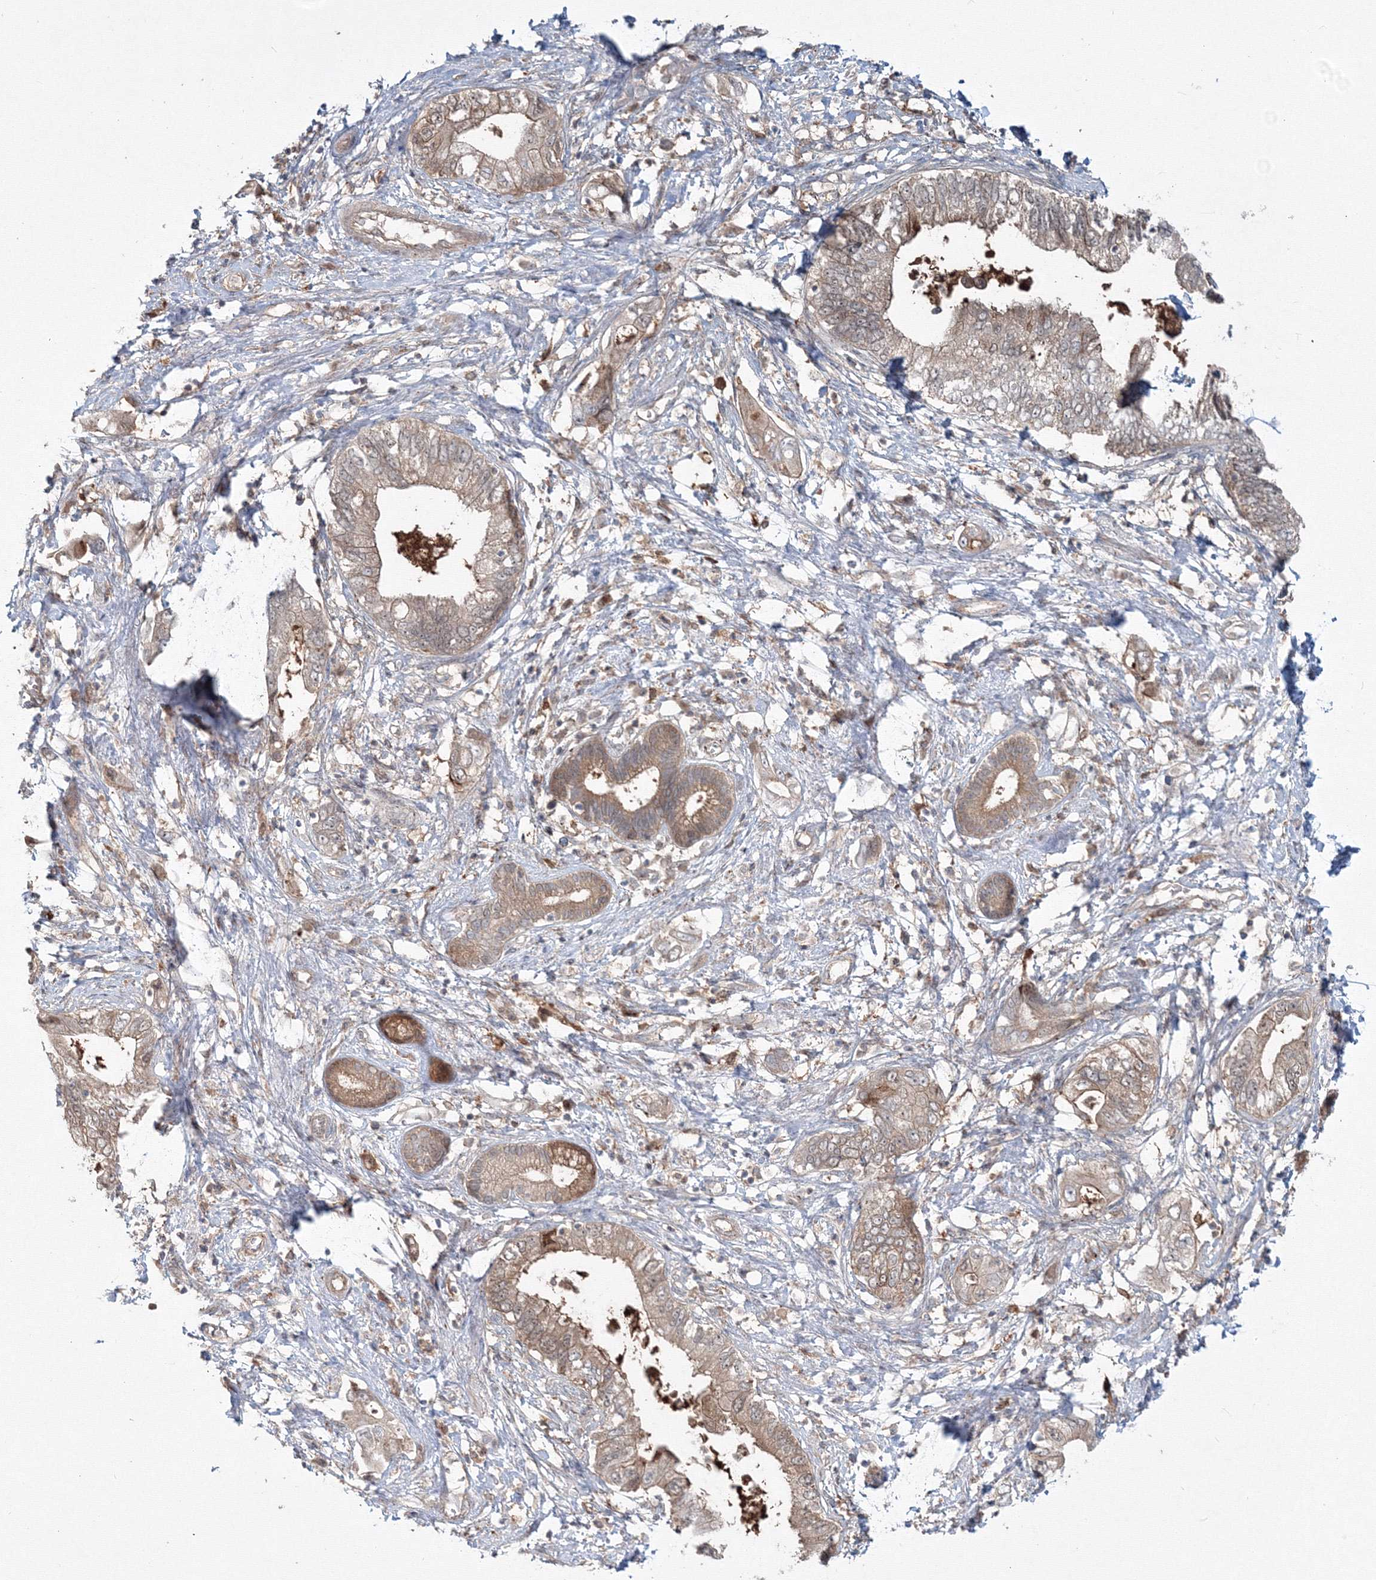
{"staining": {"intensity": "moderate", "quantity": ">75%", "location": "cytoplasmic/membranous"}, "tissue": "pancreatic cancer", "cell_type": "Tumor cells", "image_type": "cancer", "snomed": [{"axis": "morphology", "description": "Adenocarcinoma, NOS"}, {"axis": "topography", "description": "Pancreas"}], "caption": "Immunohistochemical staining of human pancreatic cancer (adenocarcinoma) shows moderate cytoplasmic/membranous protein expression in approximately >75% of tumor cells. Nuclei are stained in blue.", "gene": "MKRN2", "patient": {"sex": "female", "age": 73}}